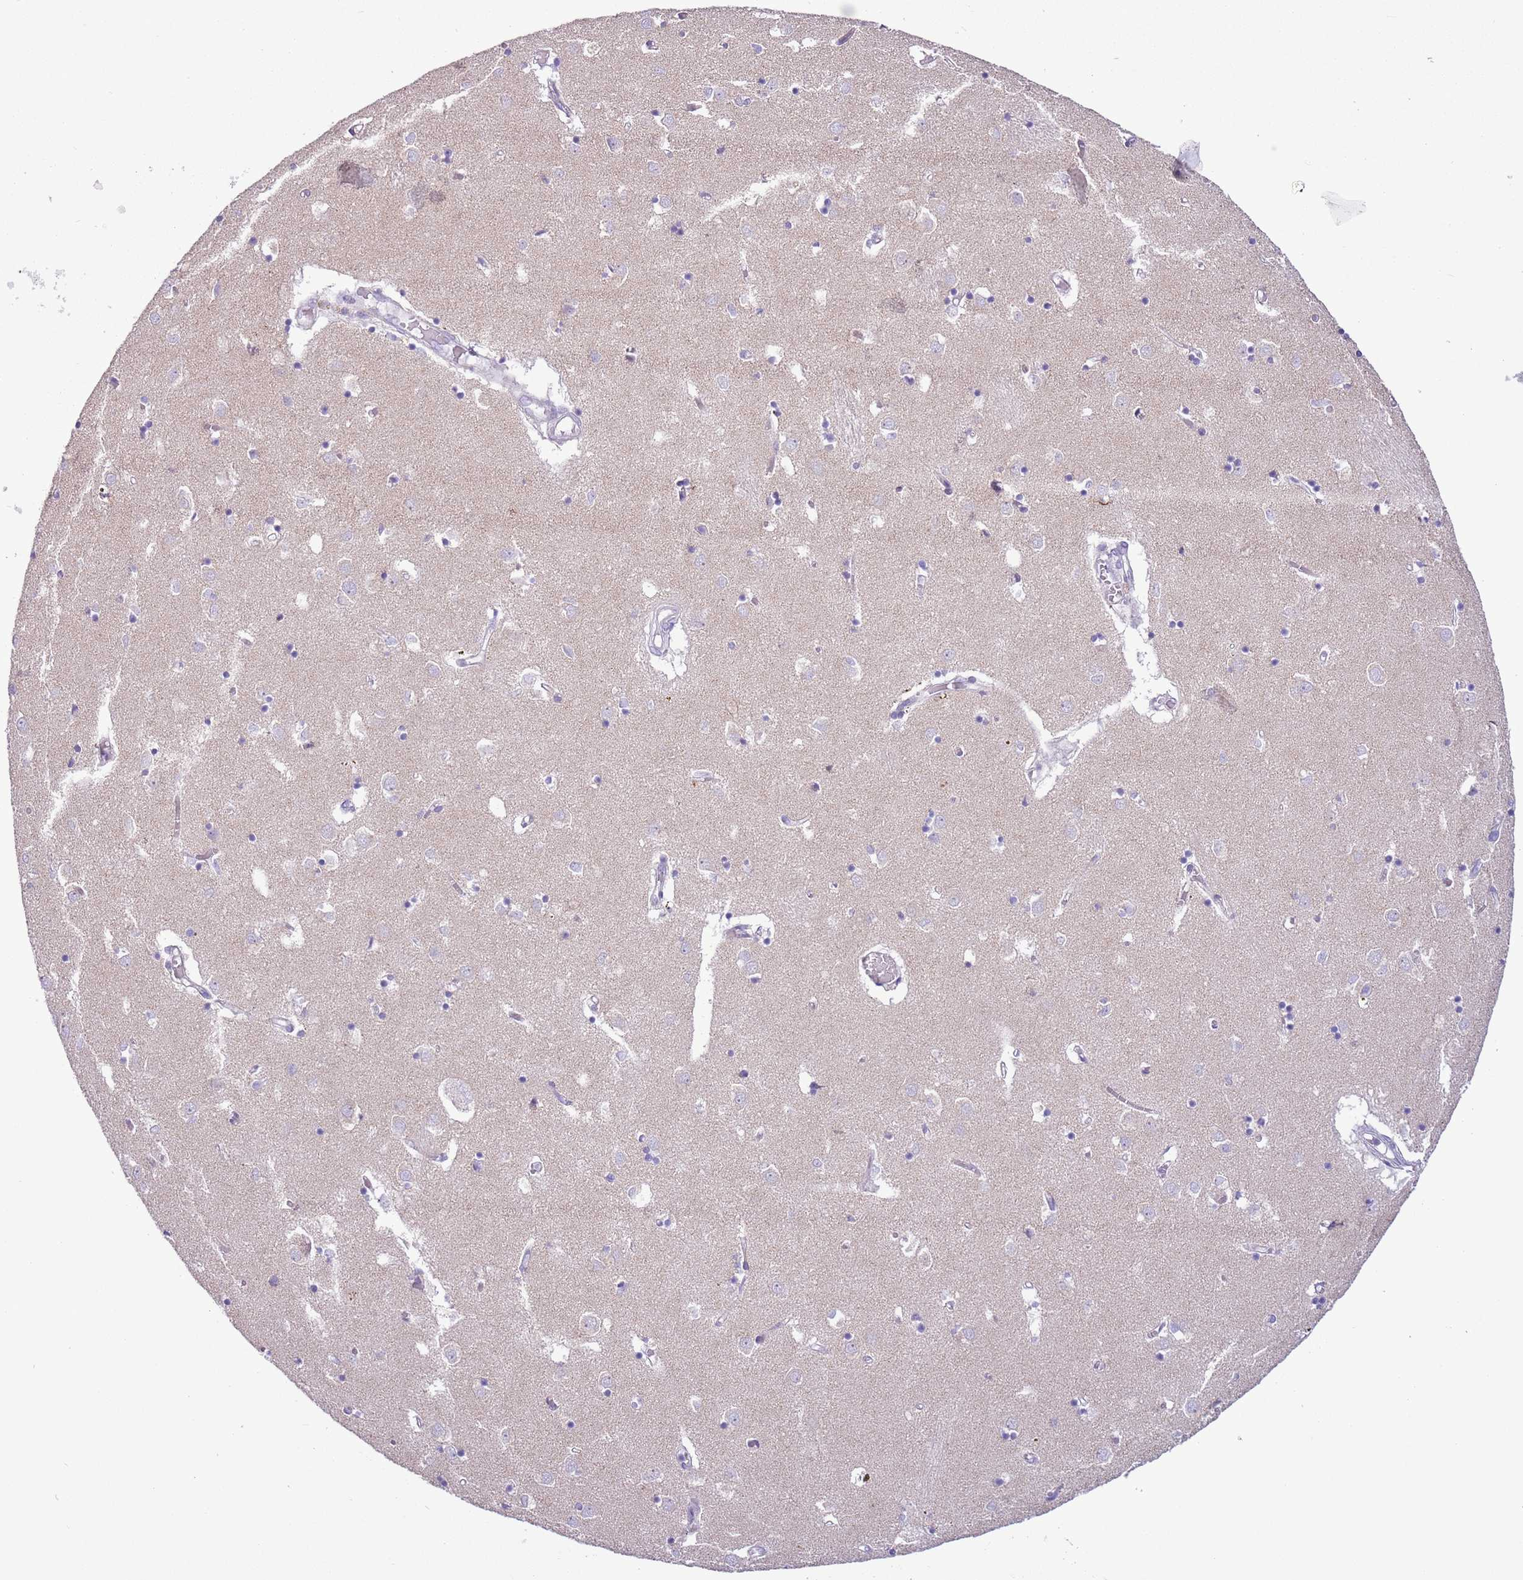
{"staining": {"intensity": "negative", "quantity": "none", "location": "none"}, "tissue": "caudate", "cell_type": "Glial cells", "image_type": "normal", "snomed": [{"axis": "morphology", "description": "Normal tissue, NOS"}, {"axis": "topography", "description": "Lateral ventricle wall"}], "caption": "The micrograph displays no staining of glial cells in normal caudate. (Brightfield microscopy of DAB (3,3'-diaminobenzidine) IHC at high magnification).", "gene": "ZNF697", "patient": {"sex": "male", "age": 70}}